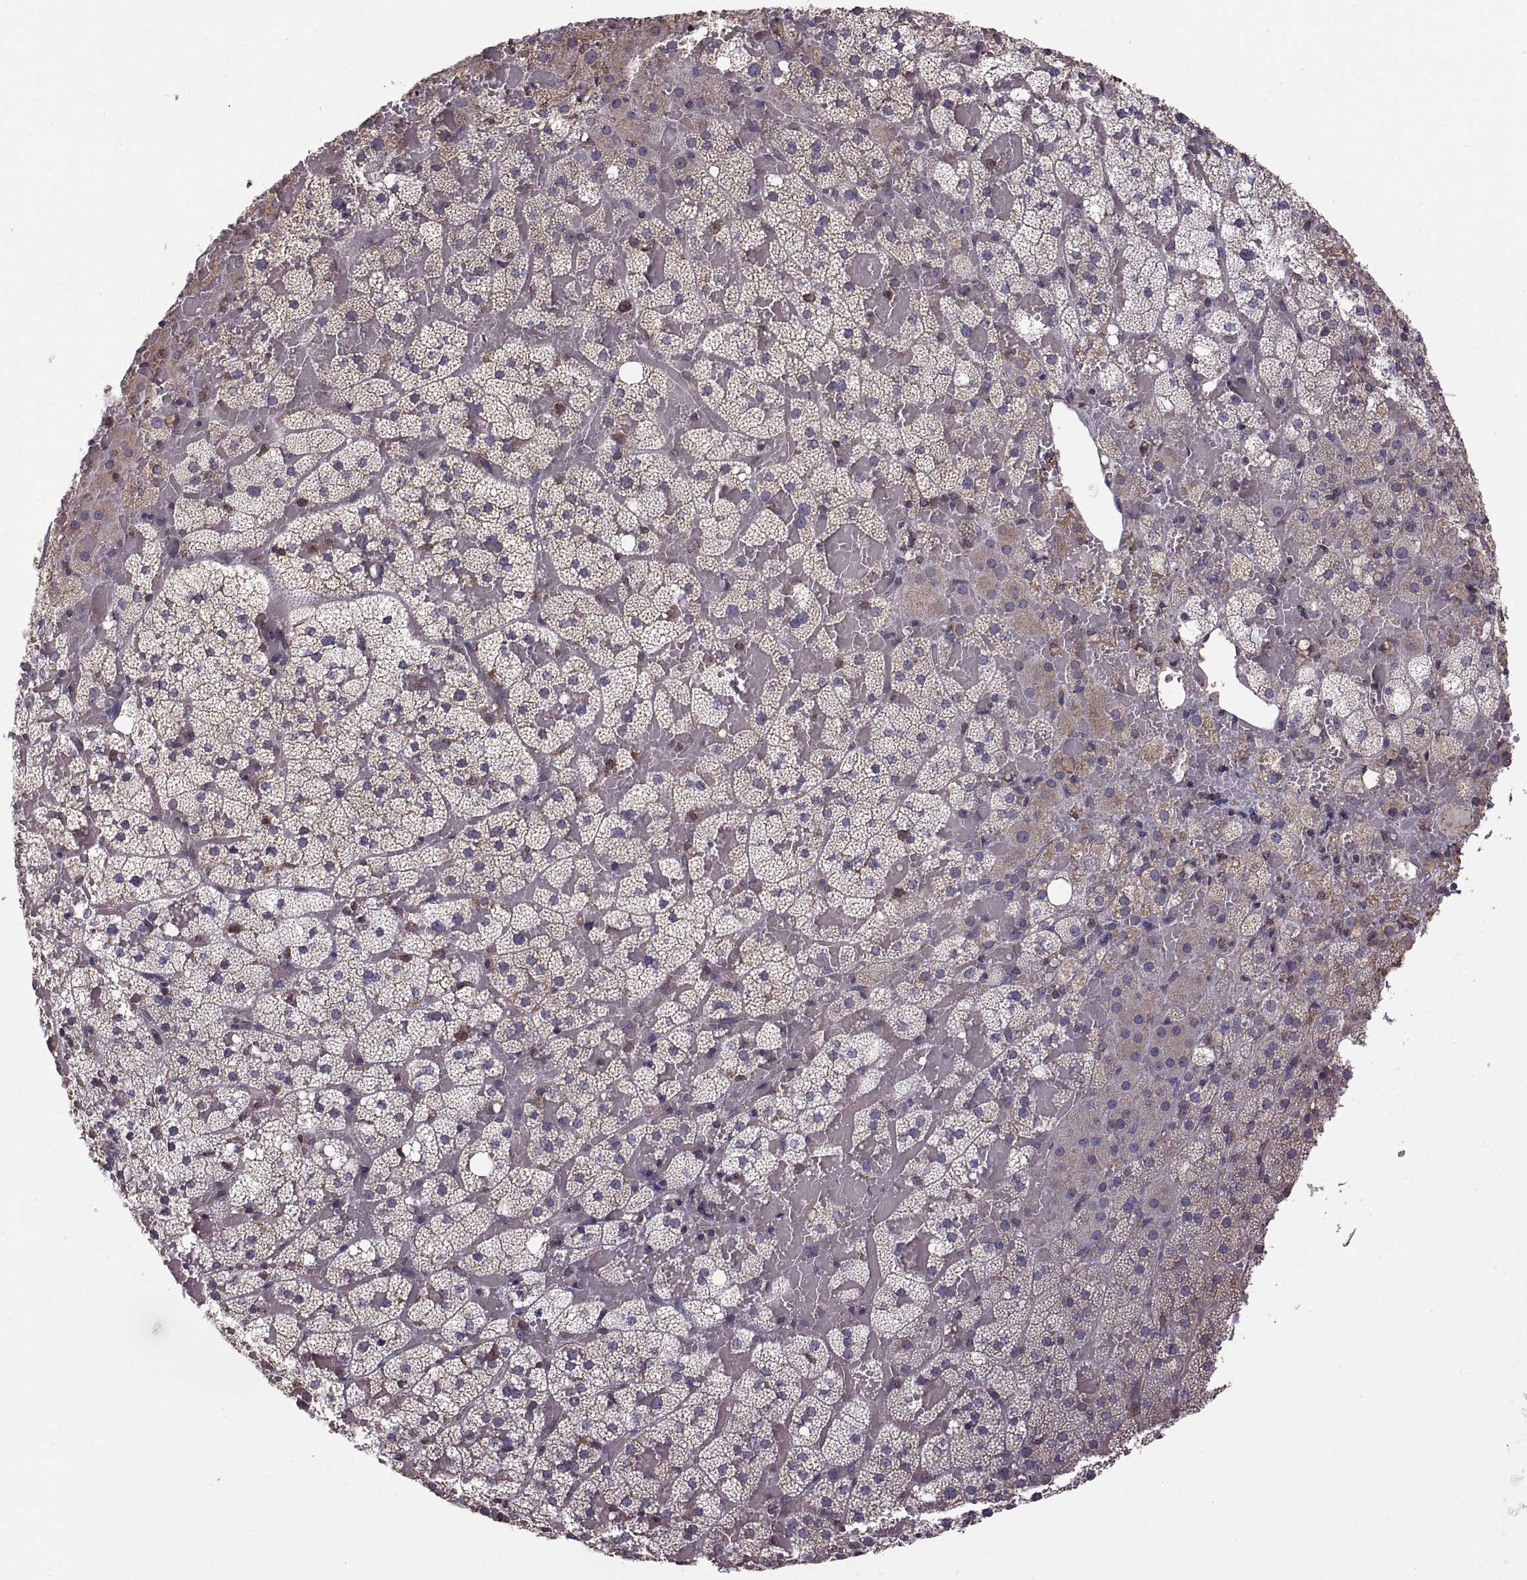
{"staining": {"intensity": "moderate", "quantity": "25%-75%", "location": "cytoplasmic/membranous"}, "tissue": "adrenal gland", "cell_type": "Glandular cells", "image_type": "normal", "snomed": [{"axis": "morphology", "description": "Normal tissue, NOS"}, {"axis": "topography", "description": "Adrenal gland"}], "caption": "An IHC micrograph of benign tissue is shown. Protein staining in brown shows moderate cytoplasmic/membranous positivity in adrenal gland within glandular cells.", "gene": "PDIA3", "patient": {"sex": "male", "age": 53}}